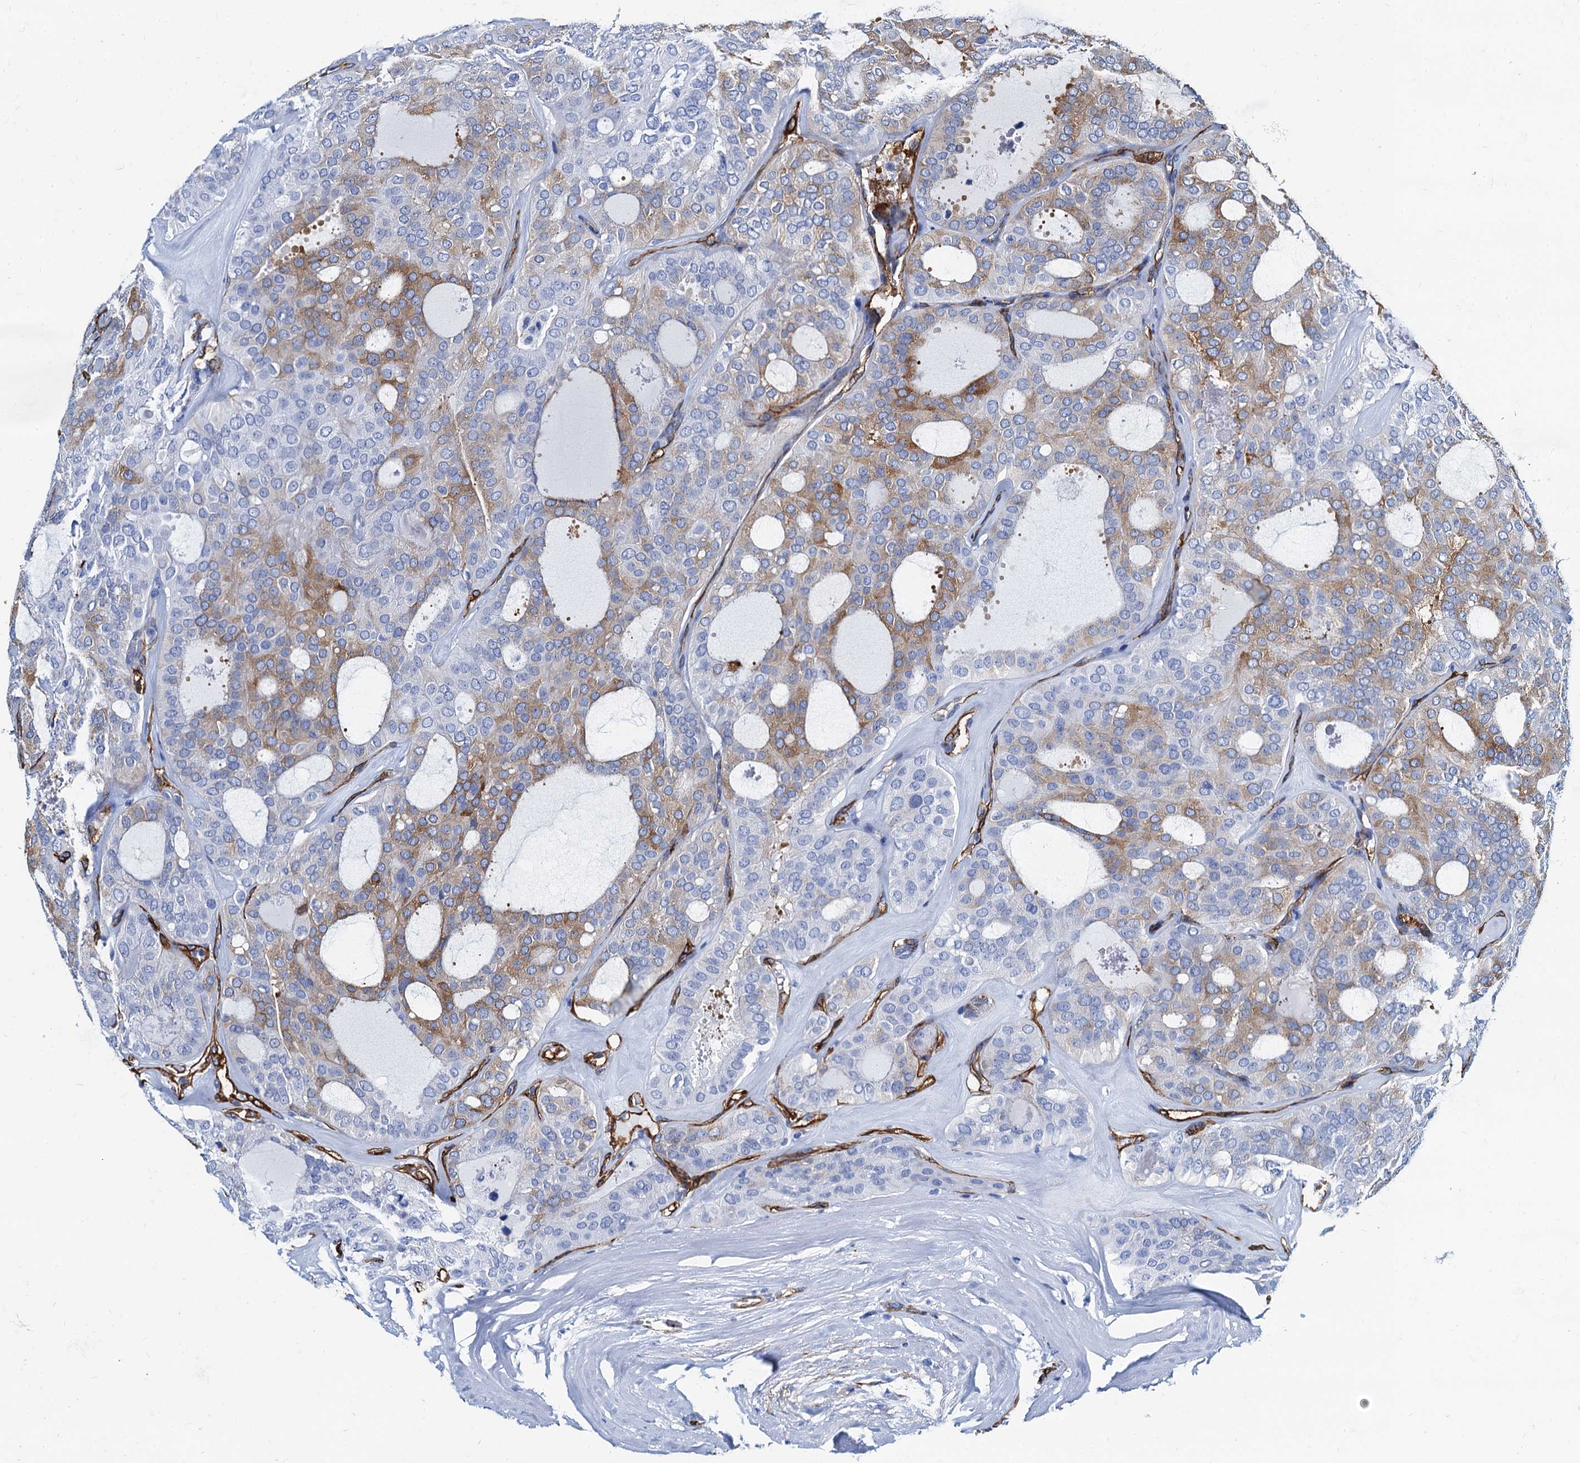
{"staining": {"intensity": "moderate", "quantity": "<25%", "location": "cytoplasmic/membranous"}, "tissue": "thyroid cancer", "cell_type": "Tumor cells", "image_type": "cancer", "snomed": [{"axis": "morphology", "description": "Follicular adenoma carcinoma, NOS"}, {"axis": "topography", "description": "Thyroid gland"}], "caption": "About <25% of tumor cells in human thyroid follicular adenoma carcinoma show moderate cytoplasmic/membranous protein staining as visualized by brown immunohistochemical staining.", "gene": "CAVIN2", "patient": {"sex": "male", "age": 75}}